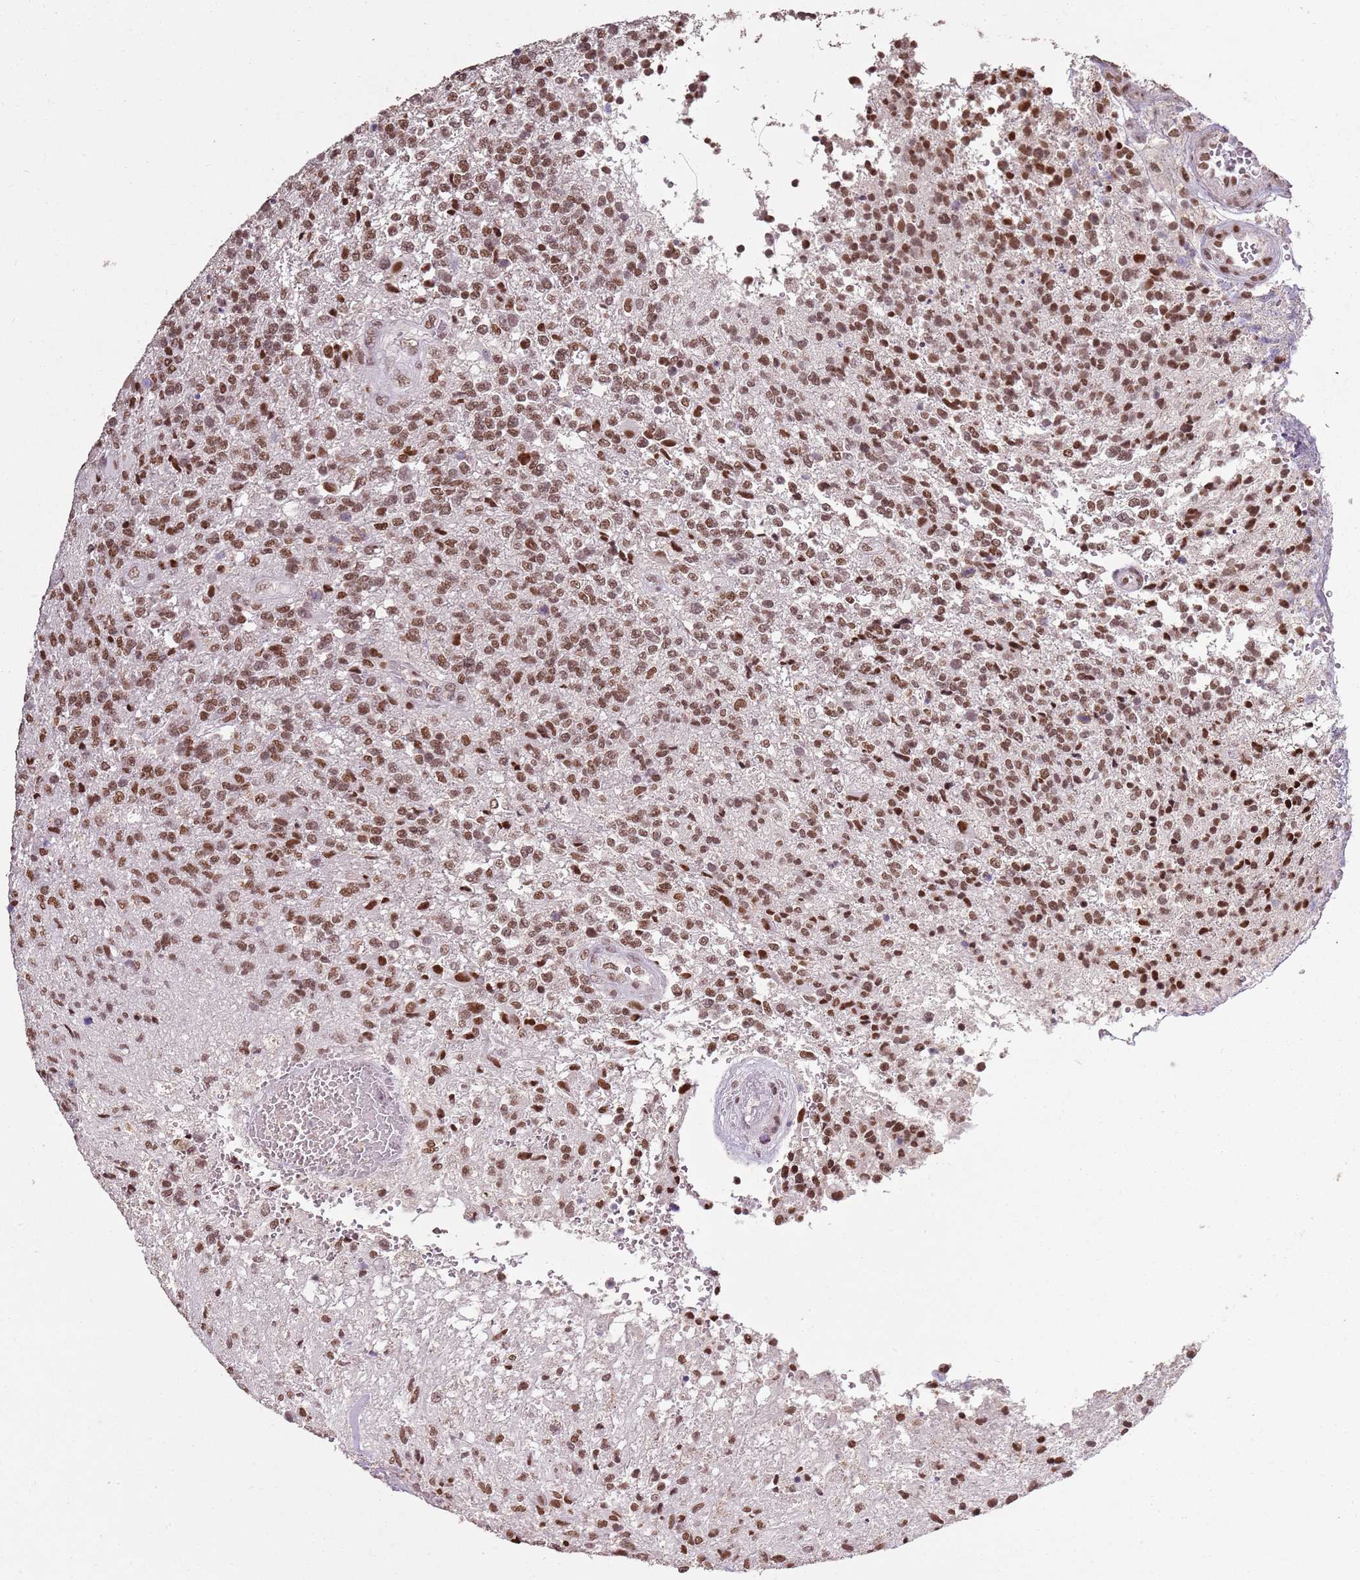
{"staining": {"intensity": "moderate", "quantity": ">75%", "location": "nuclear"}, "tissue": "glioma", "cell_type": "Tumor cells", "image_type": "cancer", "snomed": [{"axis": "morphology", "description": "Glioma, malignant, High grade"}, {"axis": "topography", "description": "Brain"}], "caption": "Moderate nuclear expression for a protein is present in about >75% of tumor cells of glioma using immunohistochemistry (IHC).", "gene": "ARL14EP", "patient": {"sex": "male", "age": 56}}